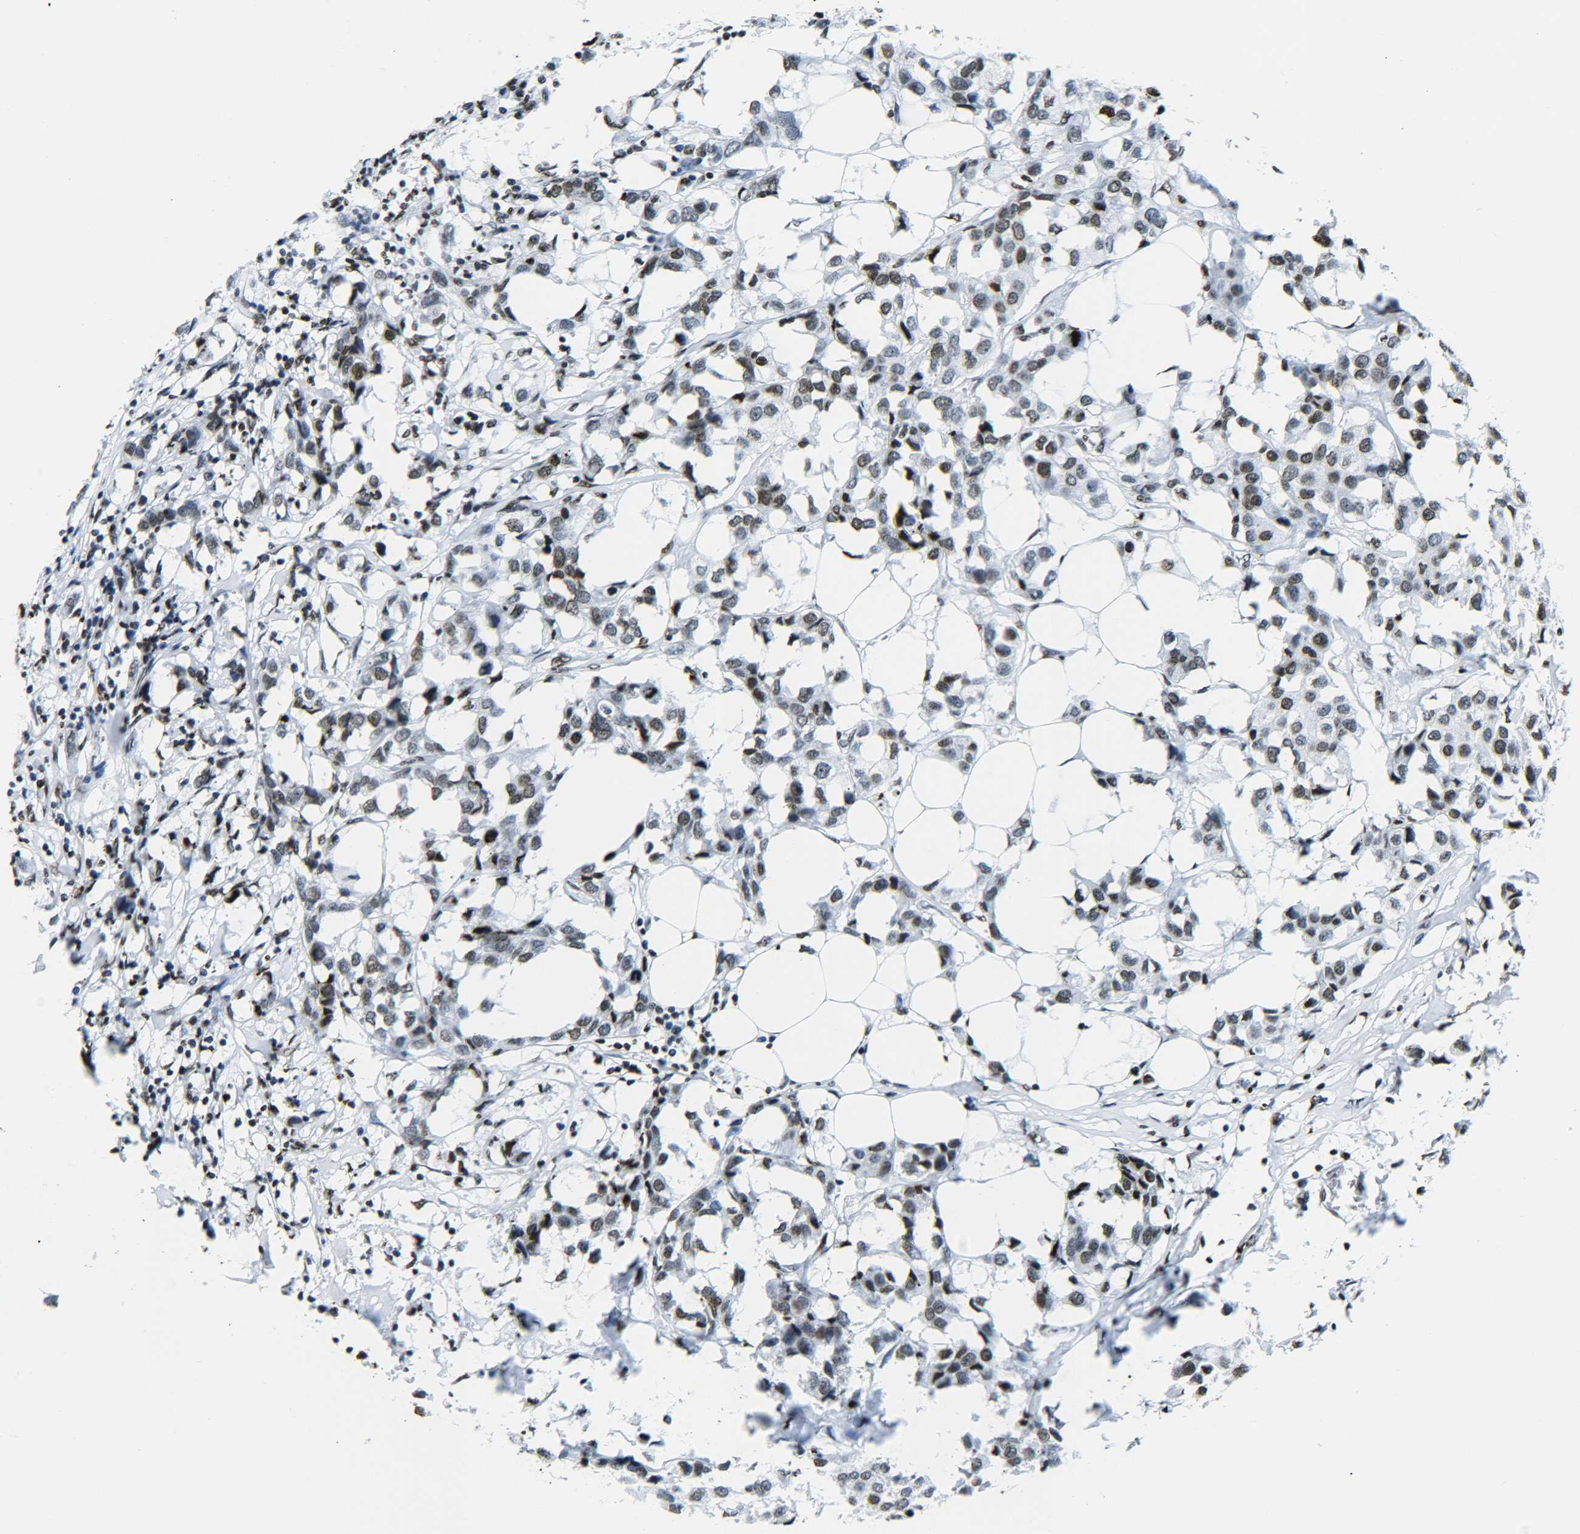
{"staining": {"intensity": "moderate", "quantity": "25%-75%", "location": "nuclear"}, "tissue": "breast cancer", "cell_type": "Tumor cells", "image_type": "cancer", "snomed": [{"axis": "morphology", "description": "Duct carcinoma"}, {"axis": "topography", "description": "Breast"}], "caption": "High-power microscopy captured an immunohistochemistry image of breast cancer (infiltrating ductal carcinoma), revealing moderate nuclear positivity in approximately 25%-75% of tumor cells. (brown staining indicates protein expression, while blue staining denotes nuclei).", "gene": "H2AX", "patient": {"sex": "female", "age": 80}}